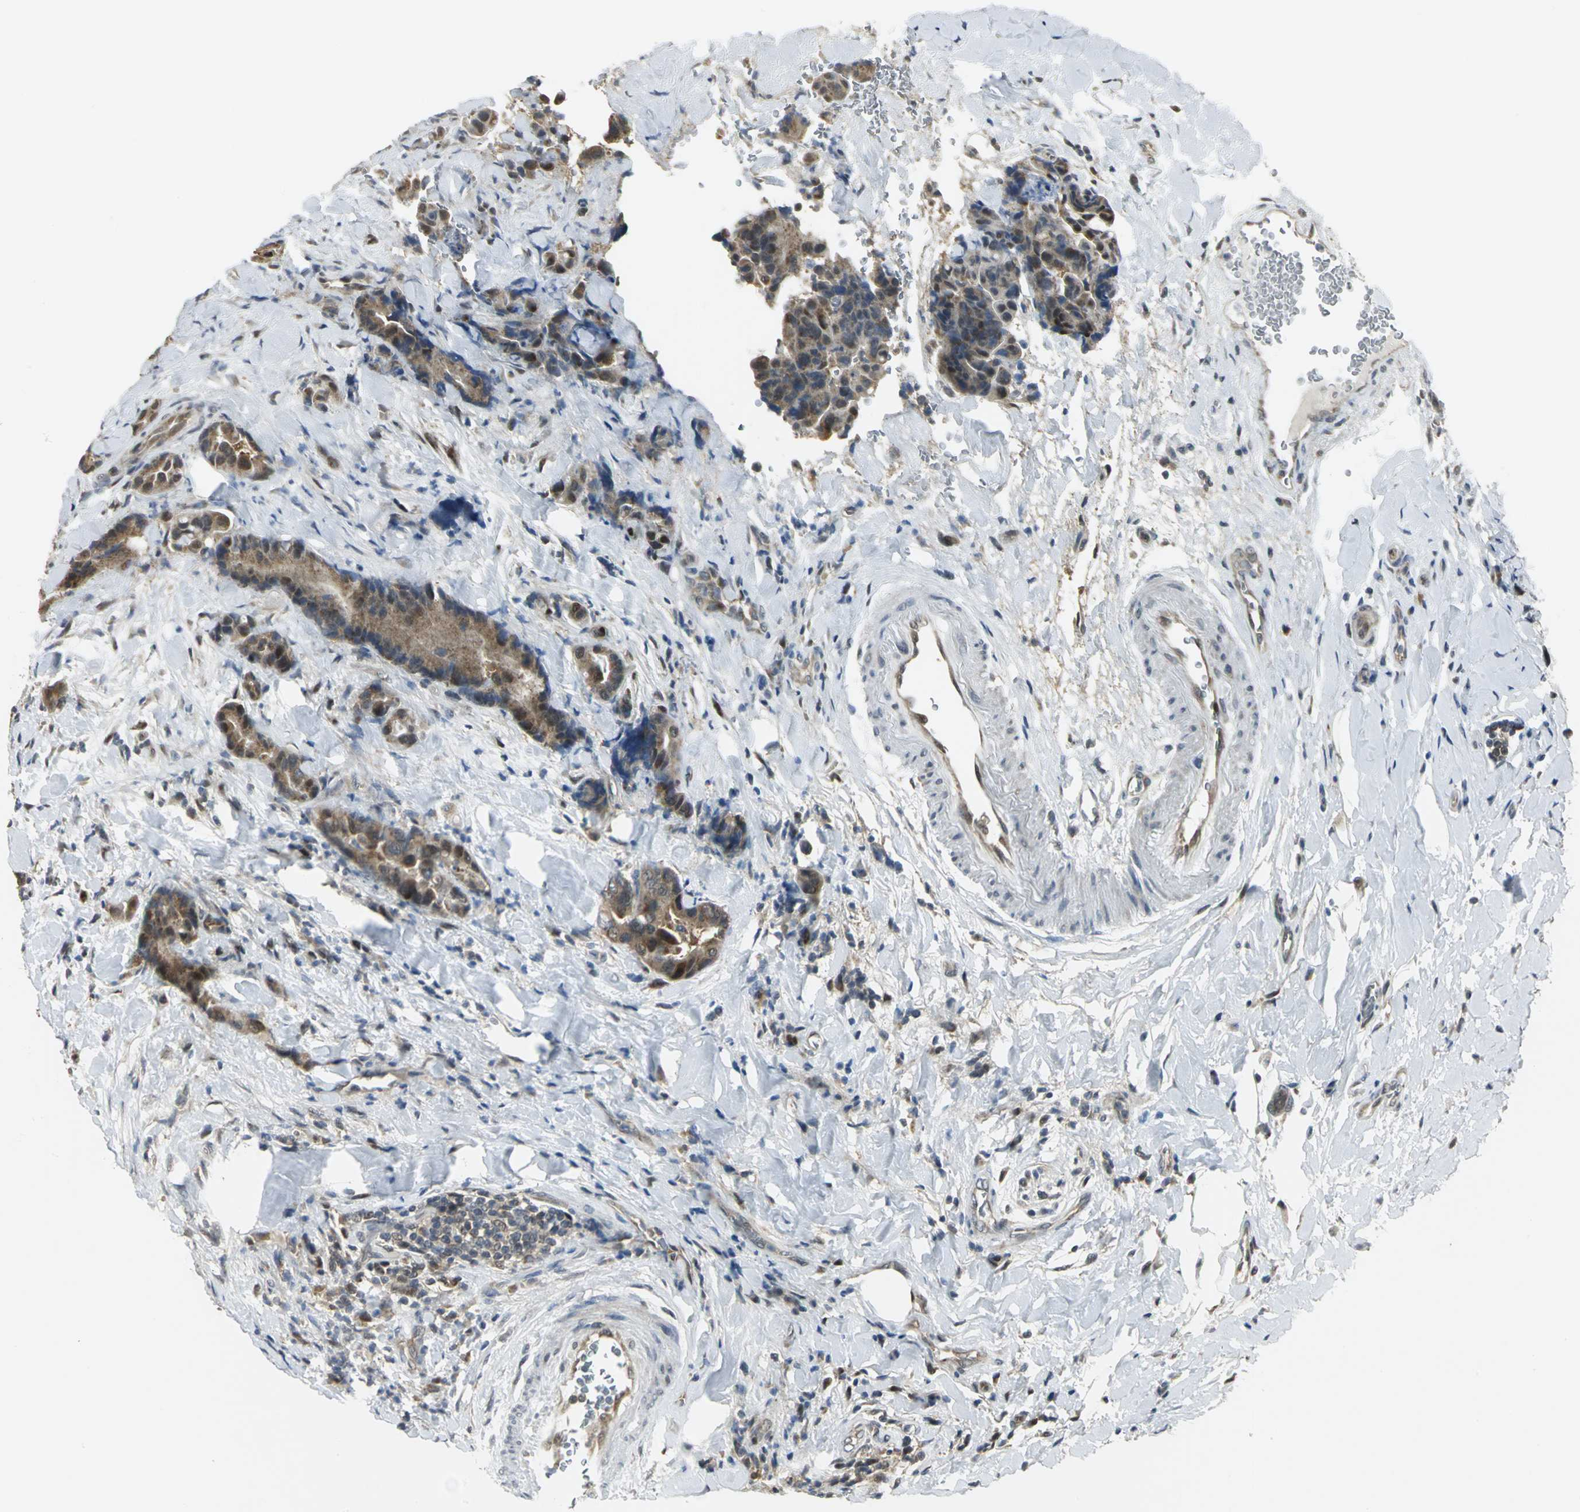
{"staining": {"intensity": "moderate", "quantity": ">75%", "location": "cytoplasmic/membranous"}, "tissue": "colorectal cancer", "cell_type": "Tumor cells", "image_type": "cancer", "snomed": [{"axis": "morphology", "description": "Normal tissue, NOS"}, {"axis": "morphology", "description": "Adenocarcinoma, NOS"}, {"axis": "topography", "description": "Colon"}], "caption": "A brown stain shows moderate cytoplasmic/membranous positivity of a protein in colorectal adenocarcinoma tumor cells.", "gene": "PSMC4", "patient": {"sex": "male", "age": 82}}